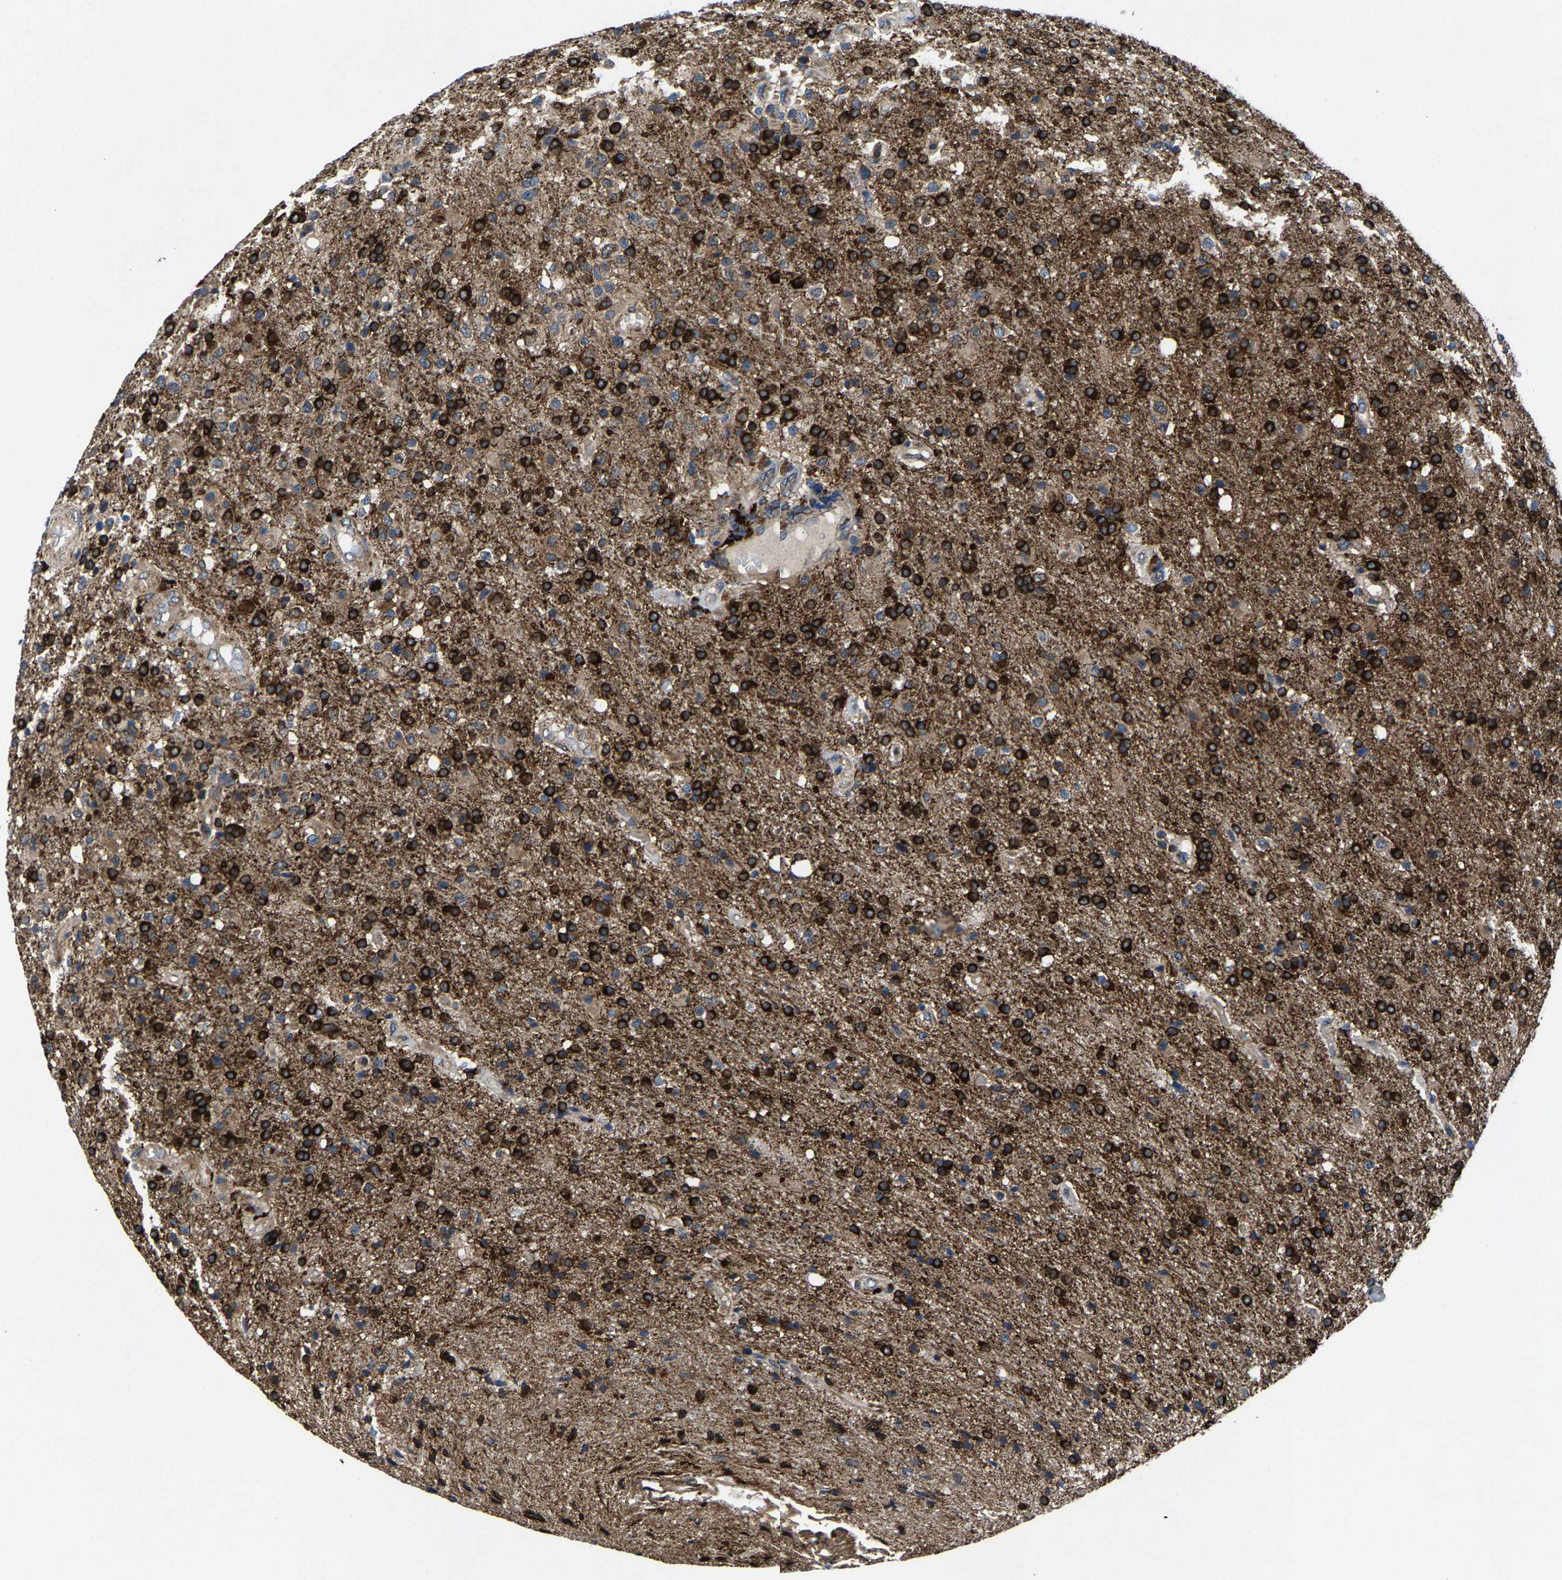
{"staining": {"intensity": "strong", "quantity": ">75%", "location": "cytoplasmic/membranous"}, "tissue": "glioma", "cell_type": "Tumor cells", "image_type": "cancer", "snomed": [{"axis": "morphology", "description": "Glioma, malignant, High grade"}, {"axis": "topography", "description": "Brain"}], "caption": "Immunohistochemical staining of malignant glioma (high-grade) shows strong cytoplasmic/membranous protein staining in about >75% of tumor cells.", "gene": "PDP1", "patient": {"sex": "male", "age": 72}}